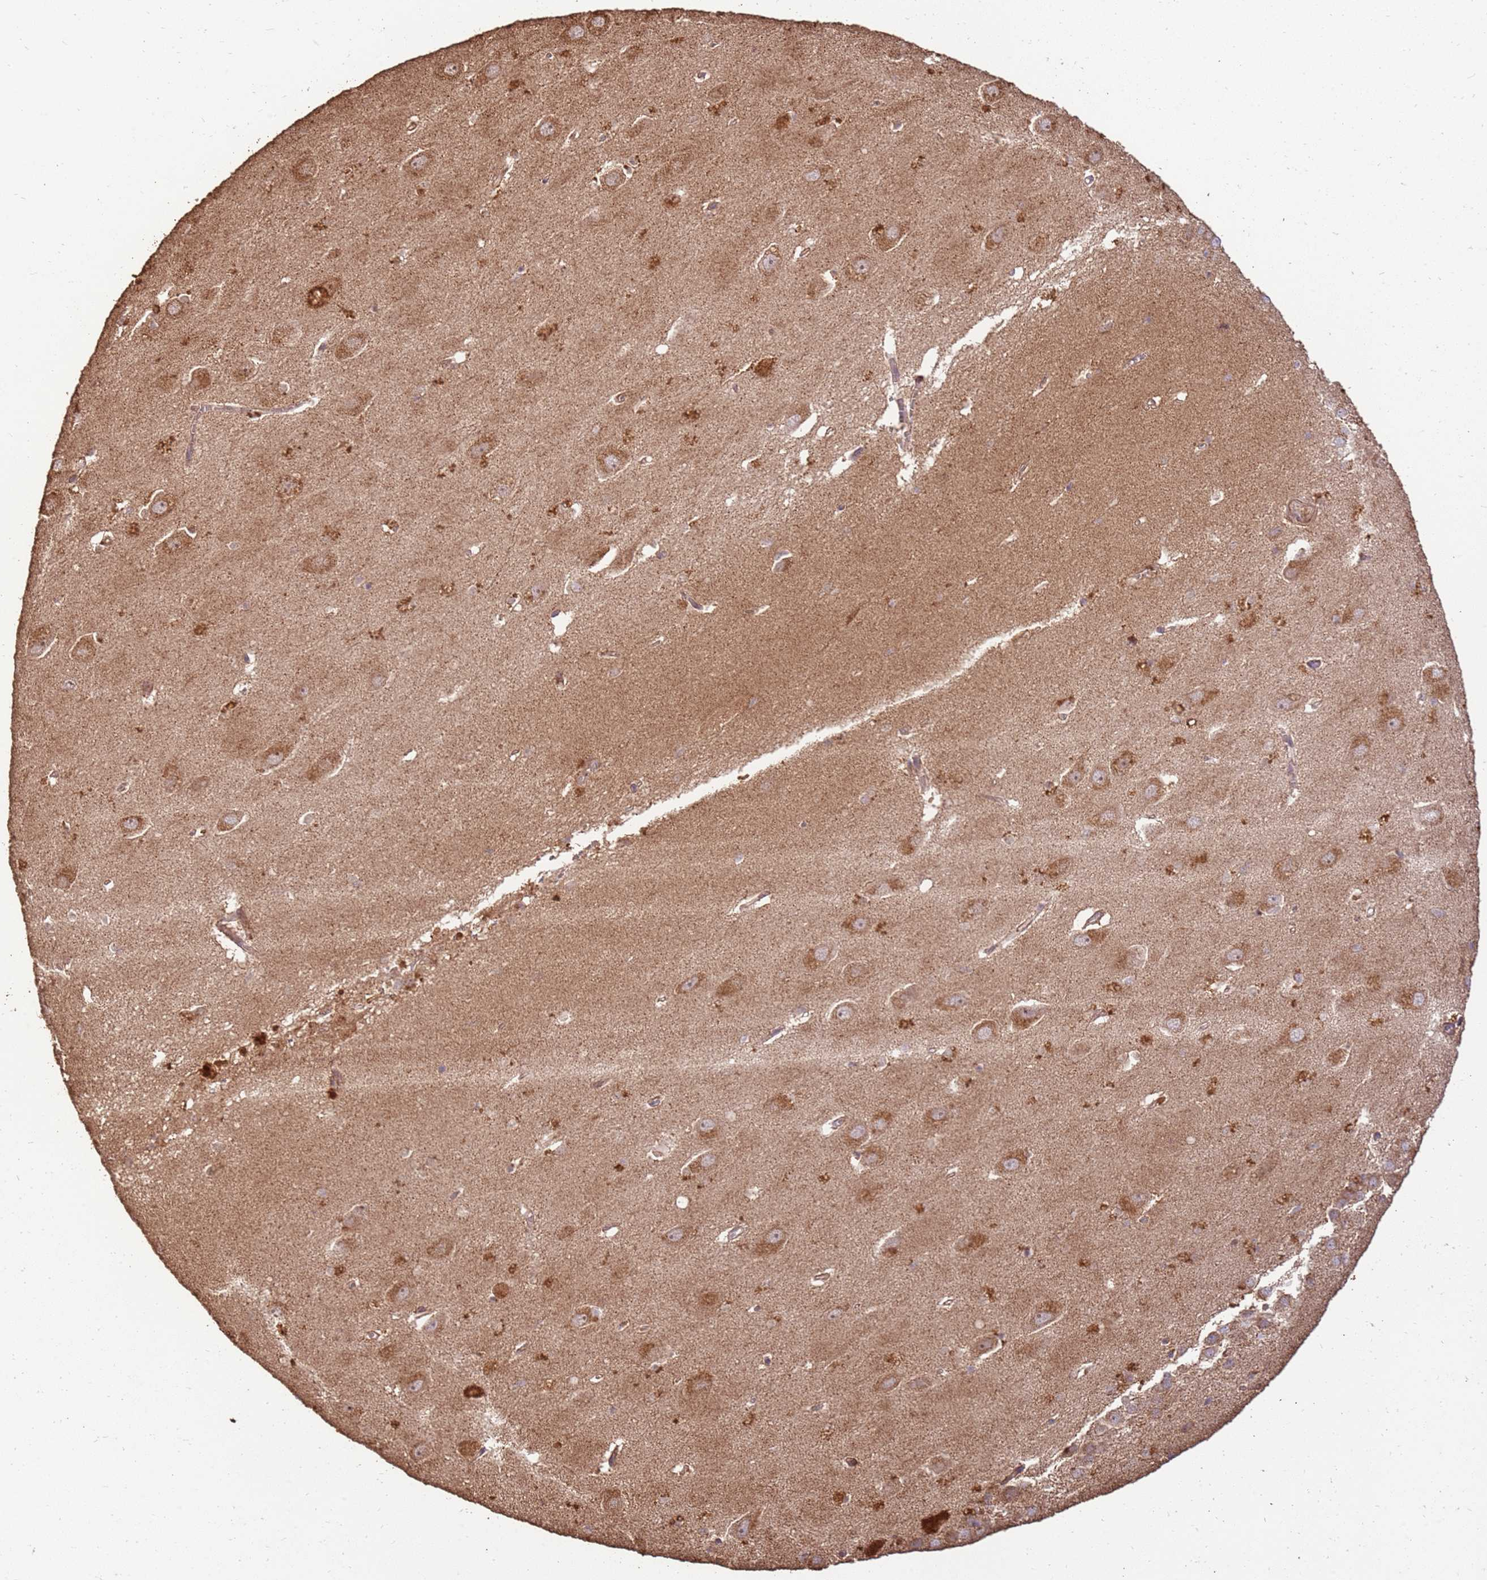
{"staining": {"intensity": "moderate", "quantity": "<25%", "location": "cytoplasmic/membranous"}, "tissue": "hippocampus", "cell_type": "Glial cells", "image_type": "normal", "snomed": [{"axis": "morphology", "description": "Normal tissue, NOS"}, {"axis": "topography", "description": "Hippocampus"}], "caption": "Human hippocampus stained for a protein (brown) shows moderate cytoplasmic/membranous positive positivity in about <25% of glial cells.", "gene": "LRRC28", "patient": {"sex": "female", "age": 64}}